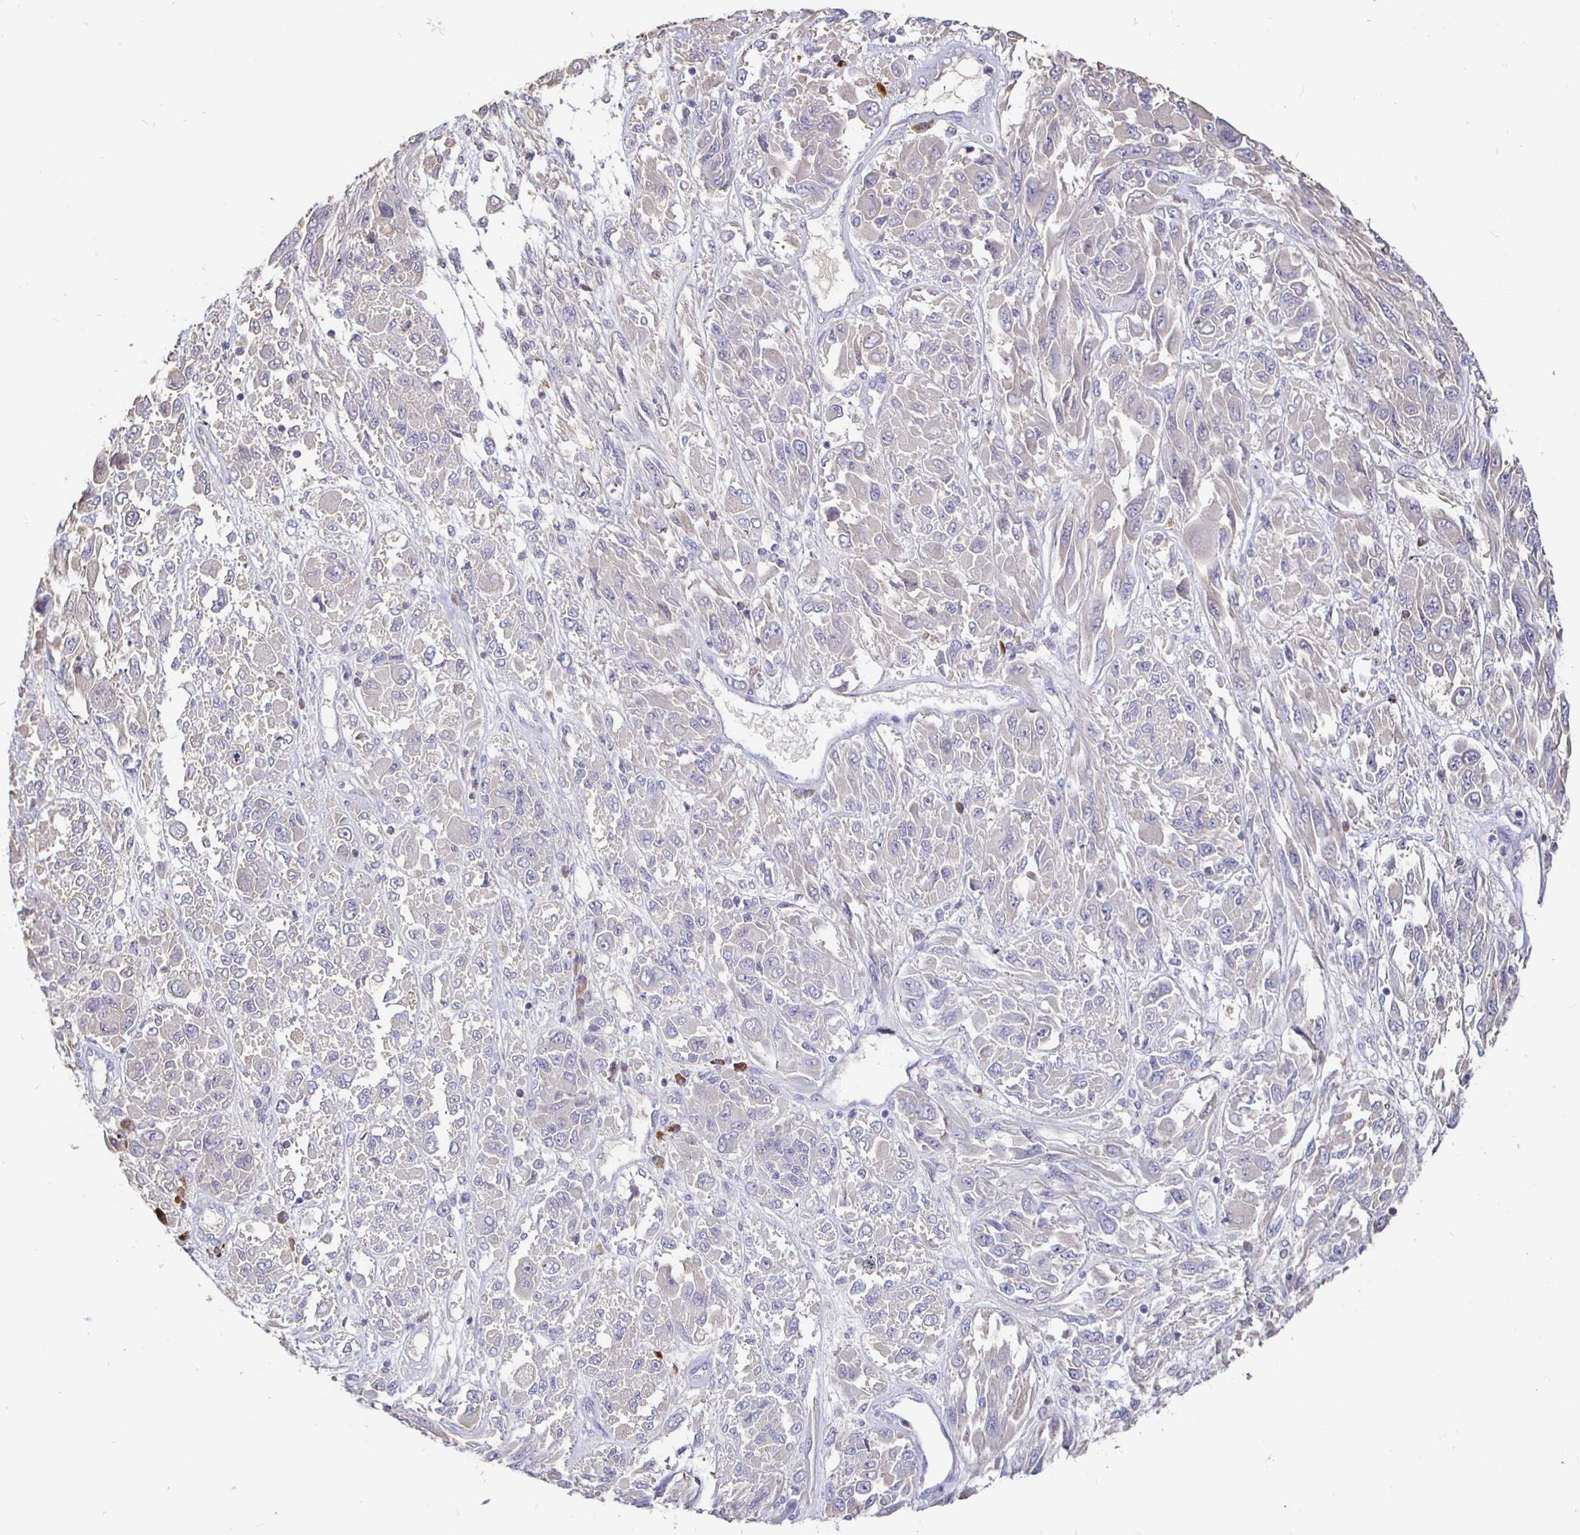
{"staining": {"intensity": "negative", "quantity": "none", "location": "none"}, "tissue": "melanoma", "cell_type": "Tumor cells", "image_type": "cancer", "snomed": [{"axis": "morphology", "description": "Malignant melanoma, NOS"}, {"axis": "topography", "description": "Skin"}], "caption": "Histopathology image shows no protein staining in tumor cells of malignant melanoma tissue. The staining is performed using DAB (3,3'-diaminobenzidine) brown chromogen with nuclei counter-stained in using hematoxylin.", "gene": "CXCR3", "patient": {"sex": "female", "age": 91}}